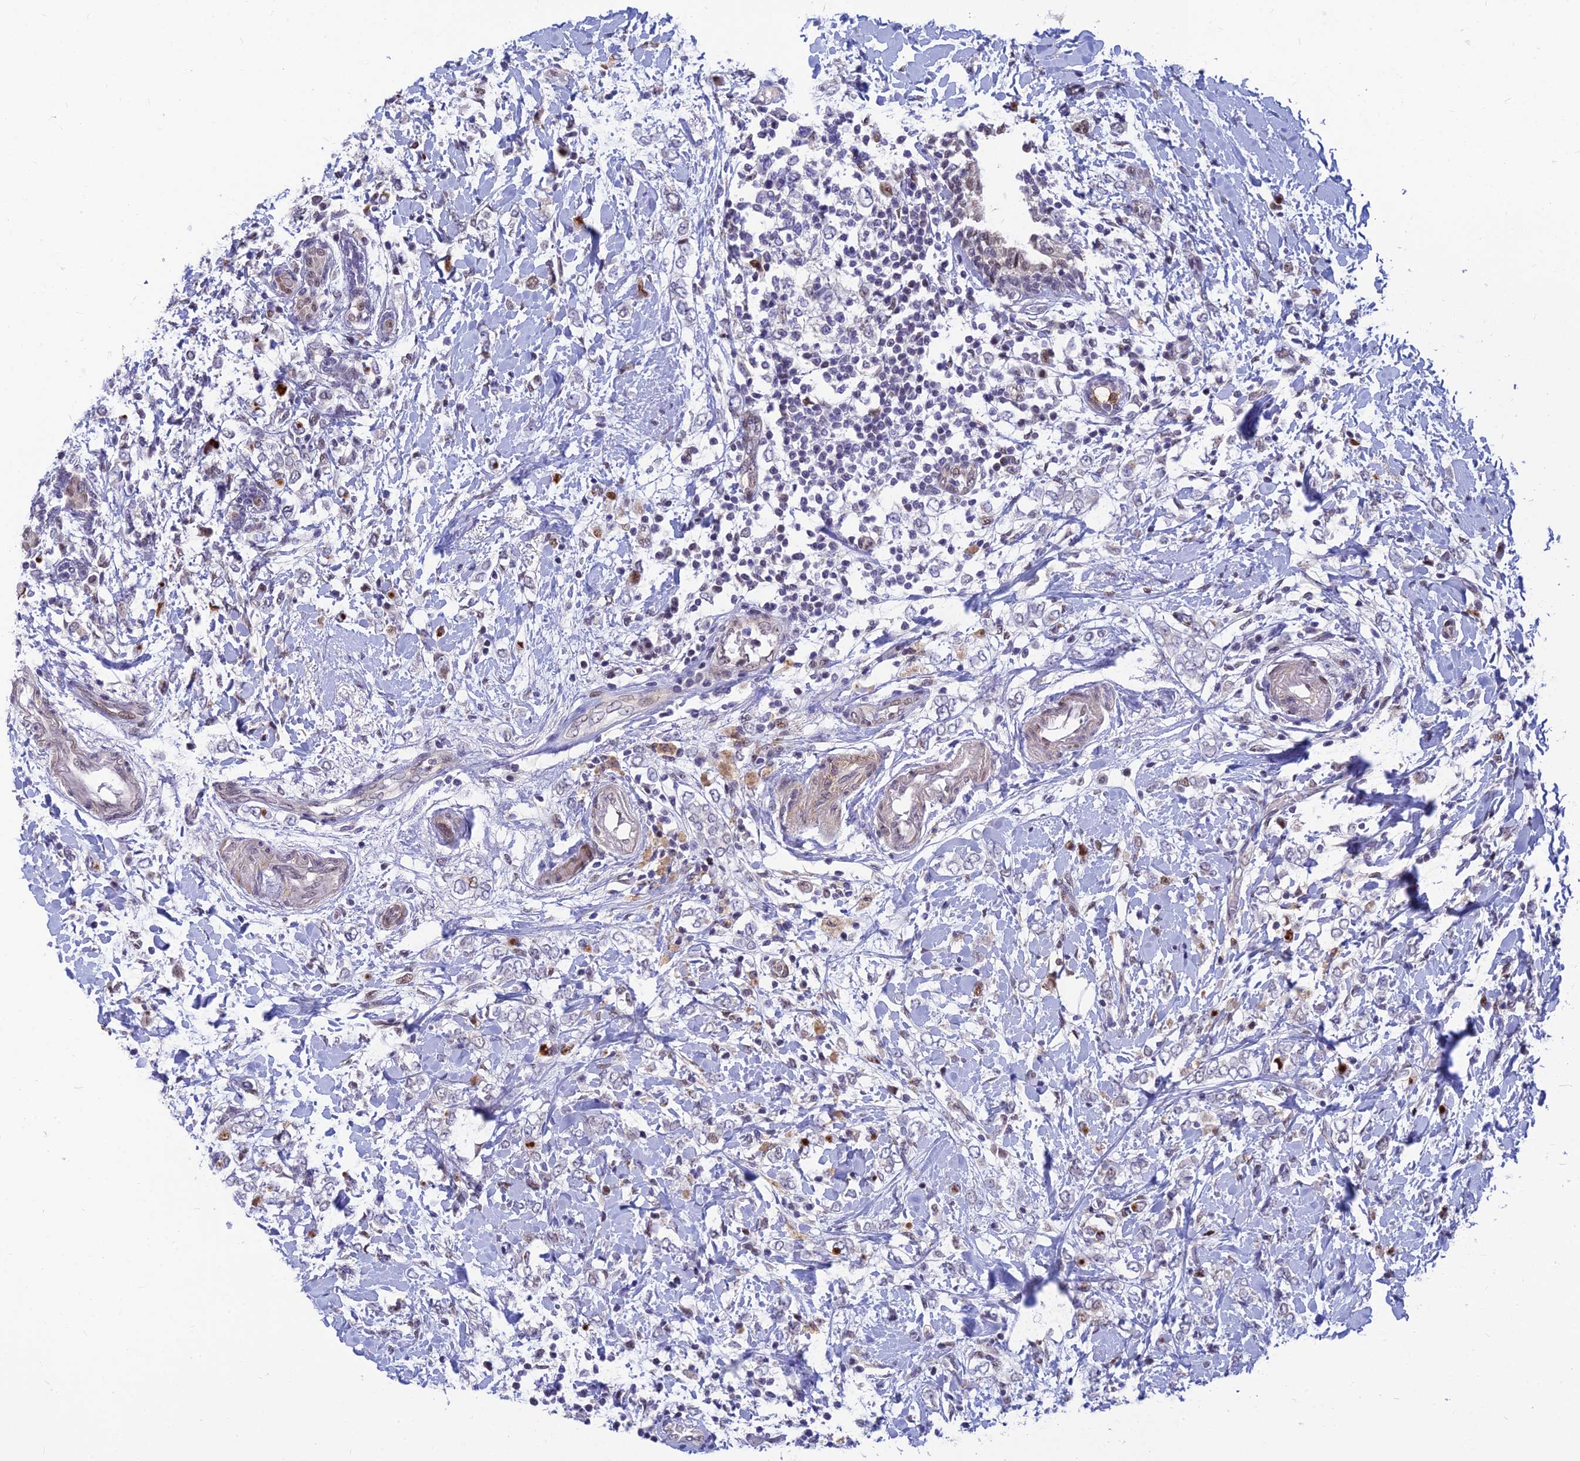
{"staining": {"intensity": "negative", "quantity": "none", "location": "none"}, "tissue": "breast cancer", "cell_type": "Tumor cells", "image_type": "cancer", "snomed": [{"axis": "morphology", "description": "Normal tissue, NOS"}, {"axis": "morphology", "description": "Lobular carcinoma"}, {"axis": "topography", "description": "Breast"}], "caption": "This photomicrograph is of breast cancer stained with immunohistochemistry (IHC) to label a protein in brown with the nuclei are counter-stained blue. There is no staining in tumor cells.", "gene": "CLK4", "patient": {"sex": "female", "age": 47}}